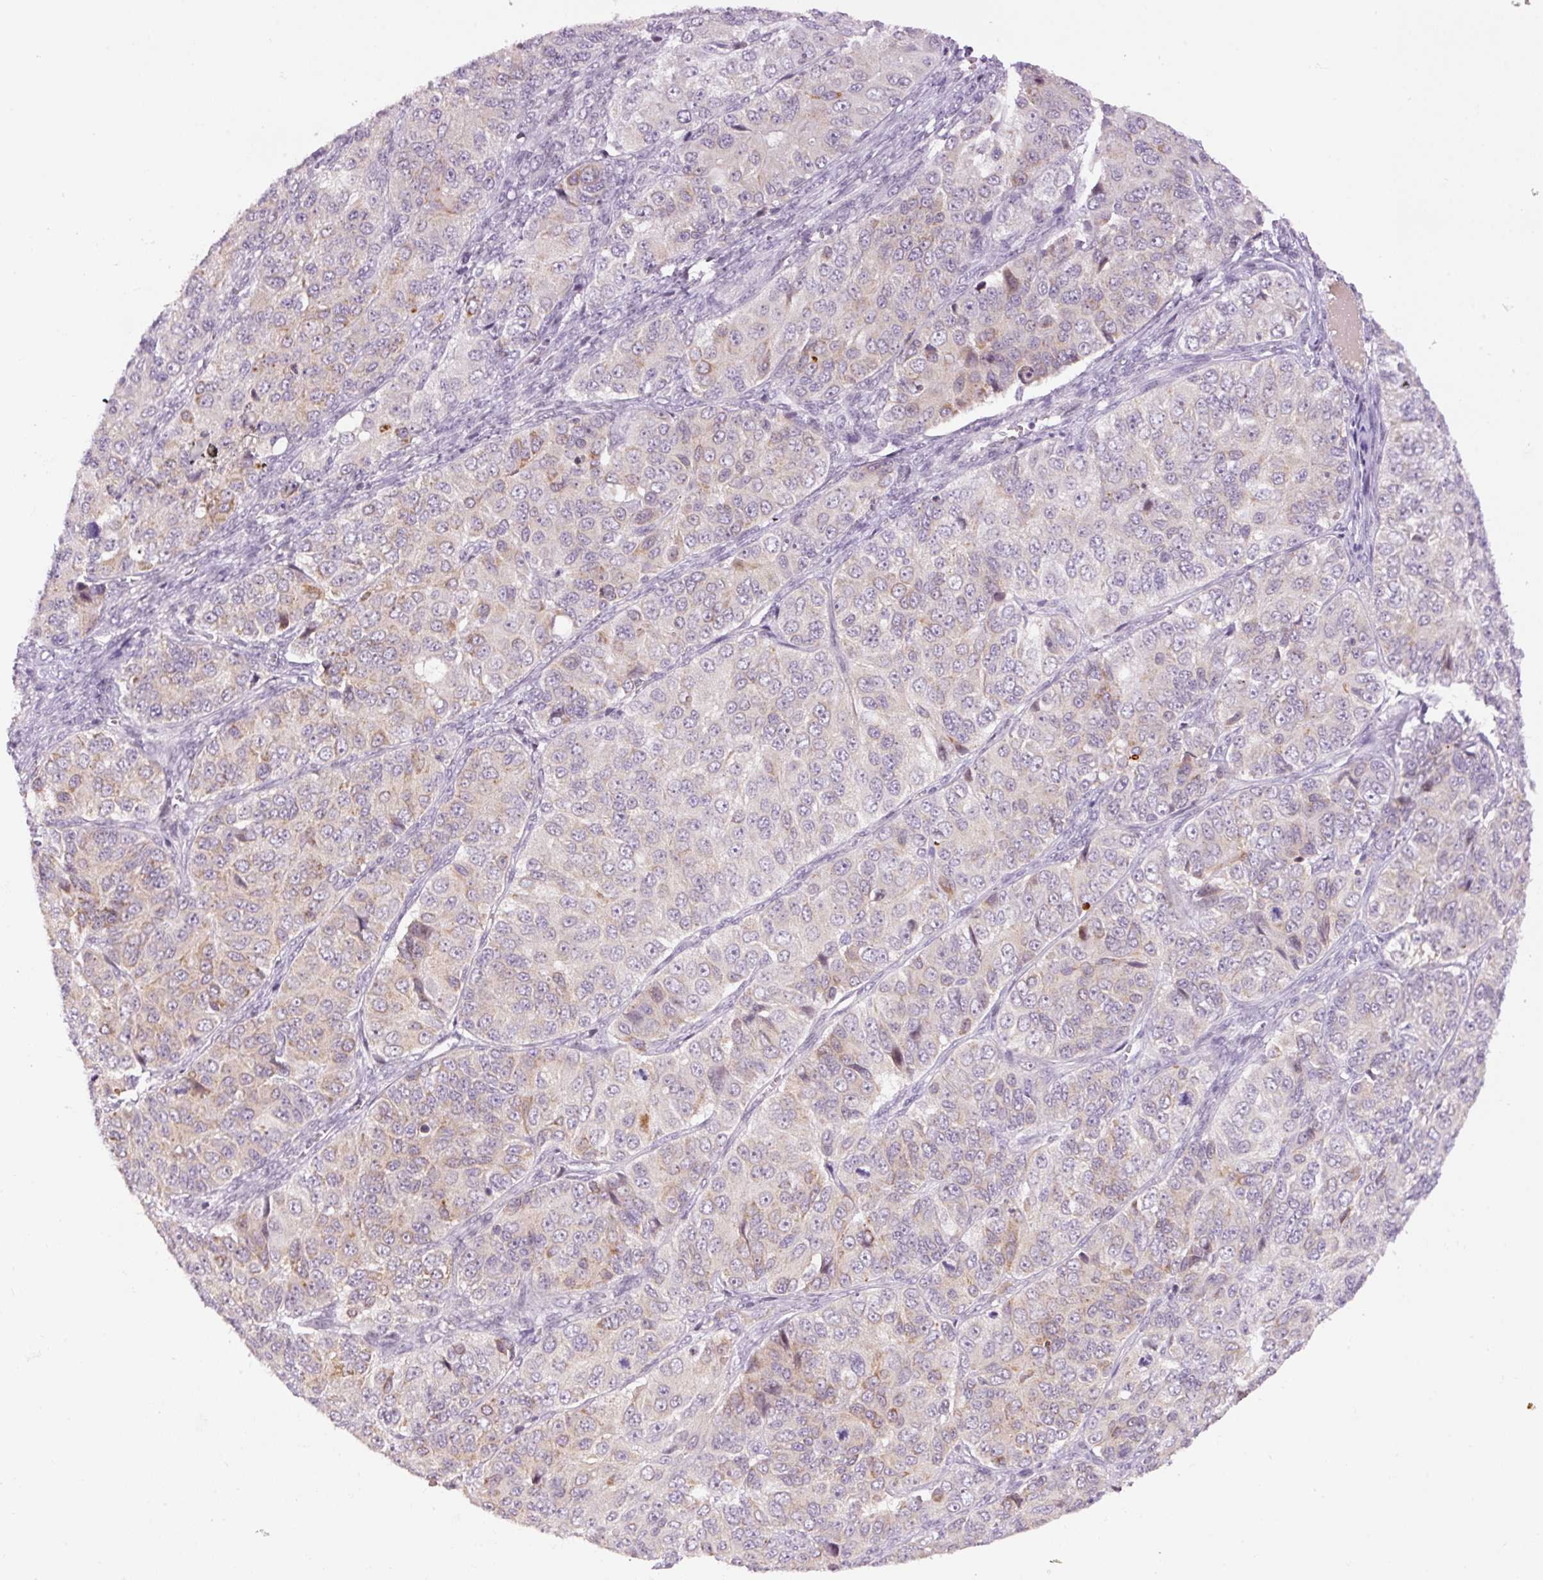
{"staining": {"intensity": "negative", "quantity": "none", "location": "none"}, "tissue": "ovarian cancer", "cell_type": "Tumor cells", "image_type": "cancer", "snomed": [{"axis": "morphology", "description": "Carcinoma, endometroid"}, {"axis": "topography", "description": "Ovary"}], "caption": "Image shows no significant protein staining in tumor cells of ovarian cancer (endometroid carcinoma).", "gene": "ABHD11", "patient": {"sex": "female", "age": 51}}